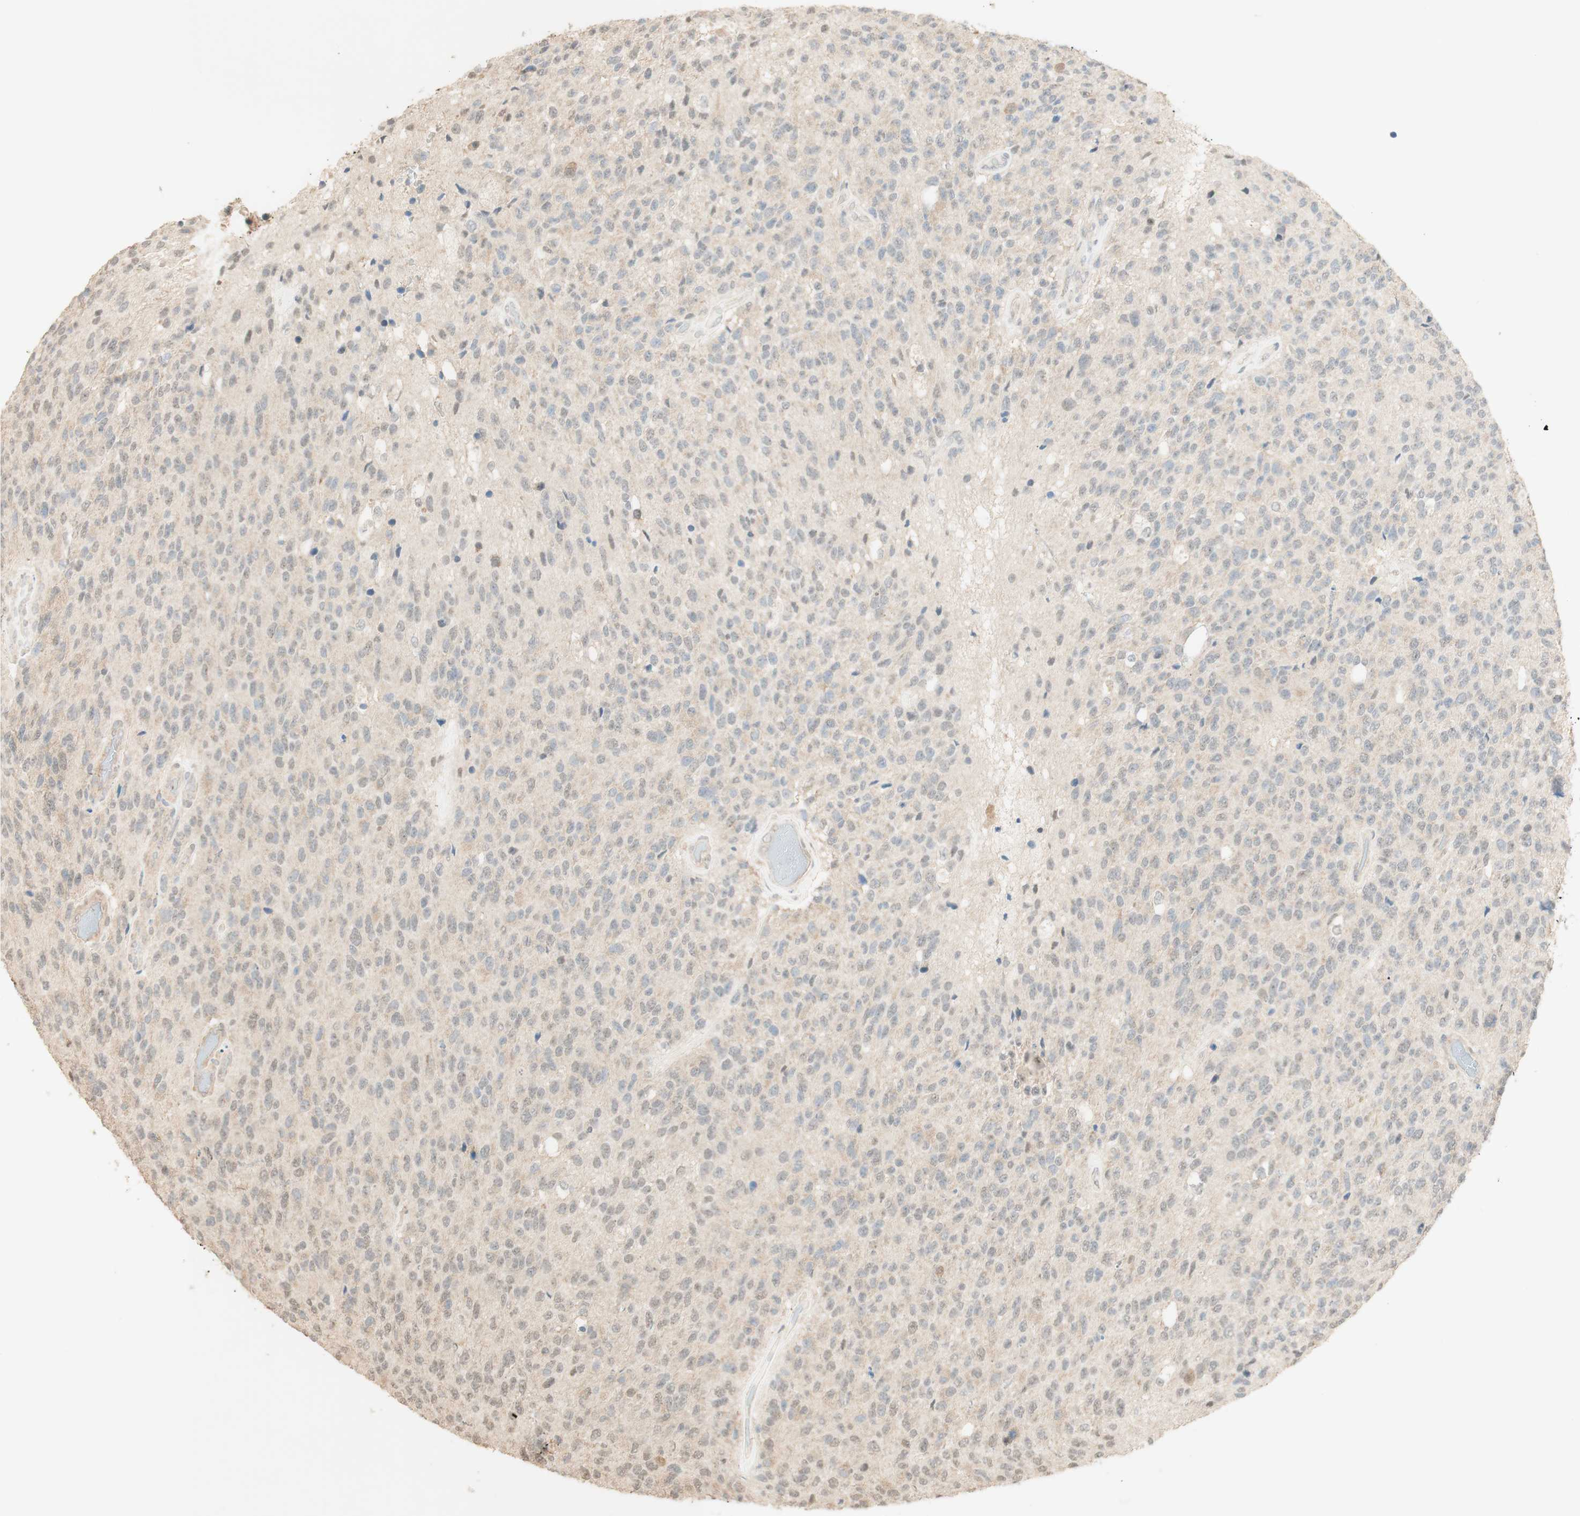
{"staining": {"intensity": "weak", "quantity": "<25%", "location": "cytoplasmic/membranous"}, "tissue": "glioma", "cell_type": "Tumor cells", "image_type": "cancer", "snomed": [{"axis": "morphology", "description": "Glioma, malignant, High grade"}, {"axis": "topography", "description": "pancreas cauda"}], "caption": "An IHC photomicrograph of malignant glioma (high-grade) is shown. There is no staining in tumor cells of malignant glioma (high-grade).", "gene": "SPINT2", "patient": {"sex": "male", "age": 60}}